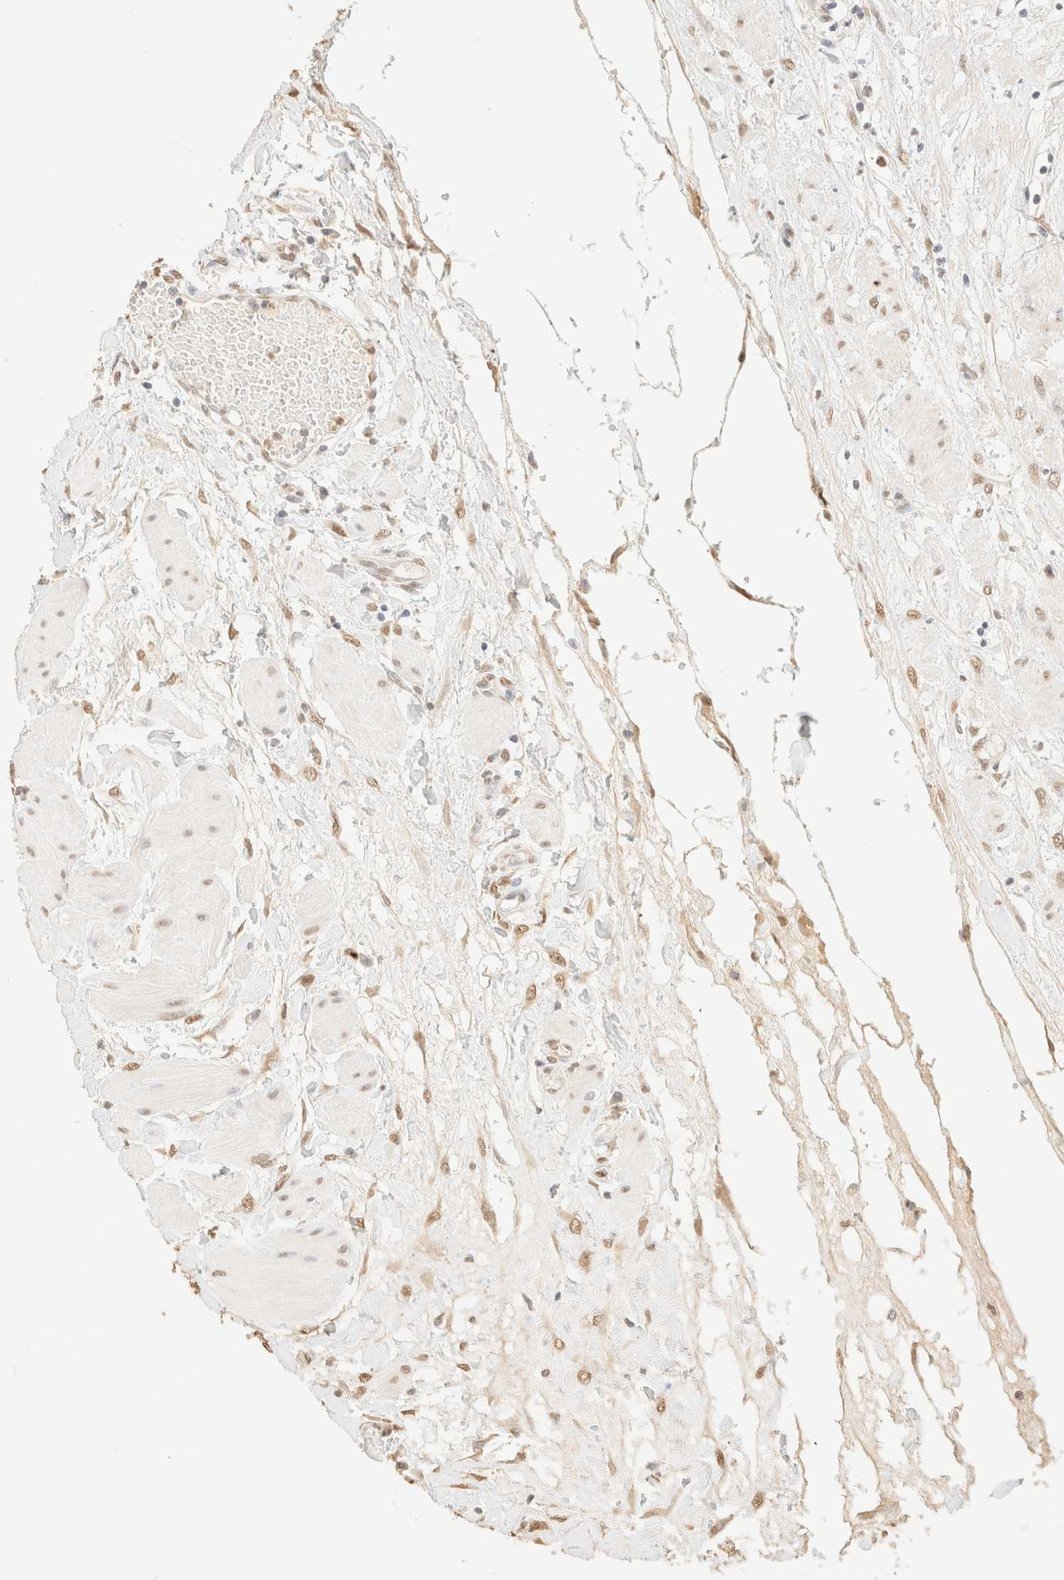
{"staining": {"intensity": "moderate", "quantity": ">75%", "location": "cytoplasmic/membranous,nuclear"}, "tissue": "fallopian tube", "cell_type": "Glandular cells", "image_type": "normal", "snomed": [{"axis": "morphology", "description": "Normal tissue, NOS"}, {"axis": "topography", "description": "Fallopian tube"}, {"axis": "topography", "description": "Placenta"}], "caption": "Human fallopian tube stained with a brown dye demonstrates moderate cytoplasmic/membranous,nuclear positive positivity in about >75% of glandular cells.", "gene": "S100A13", "patient": {"sex": "female", "age": 32}}